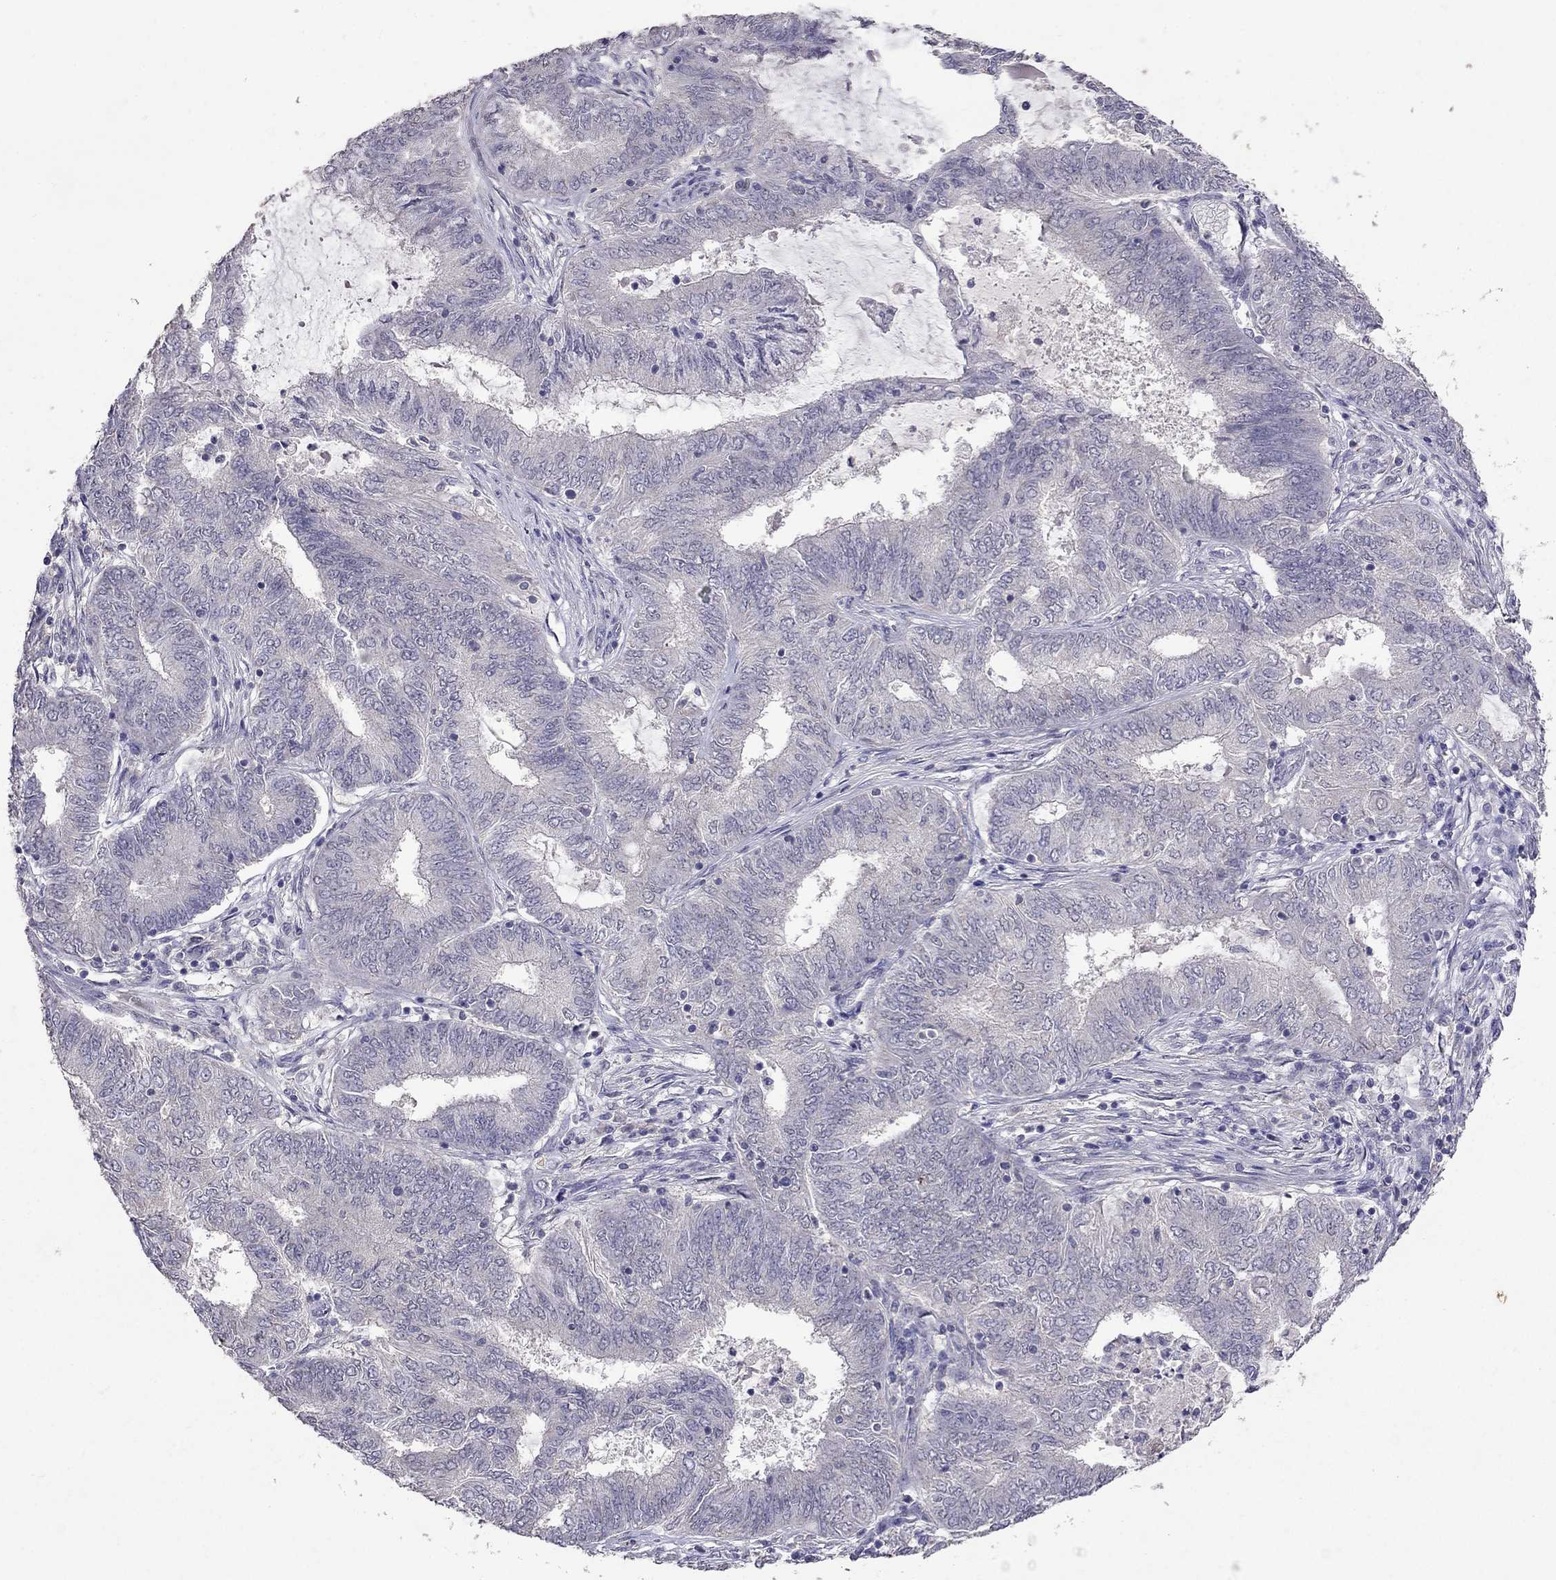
{"staining": {"intensity": "negative", "quantity": "none", "location": "none"}, "tissue": "endometrial cancer", "cell_type": "Tumor cells", "image_type": "cancer", "snomed": [{"axis": "morphology", "description": "Adenocarcinoma, NOS"}, {"axis": "topography", "description": "Endometrium"}], "caption": "IHC photomicrograph of neoplastic tissue: human endometrial adenocarcinoma stained with DAB (3,3'-diaminobenzidine) displays no significant protein positivity in tumor cells.", "gene": "FST", "patient": {"sex": "female", "age": 62}}